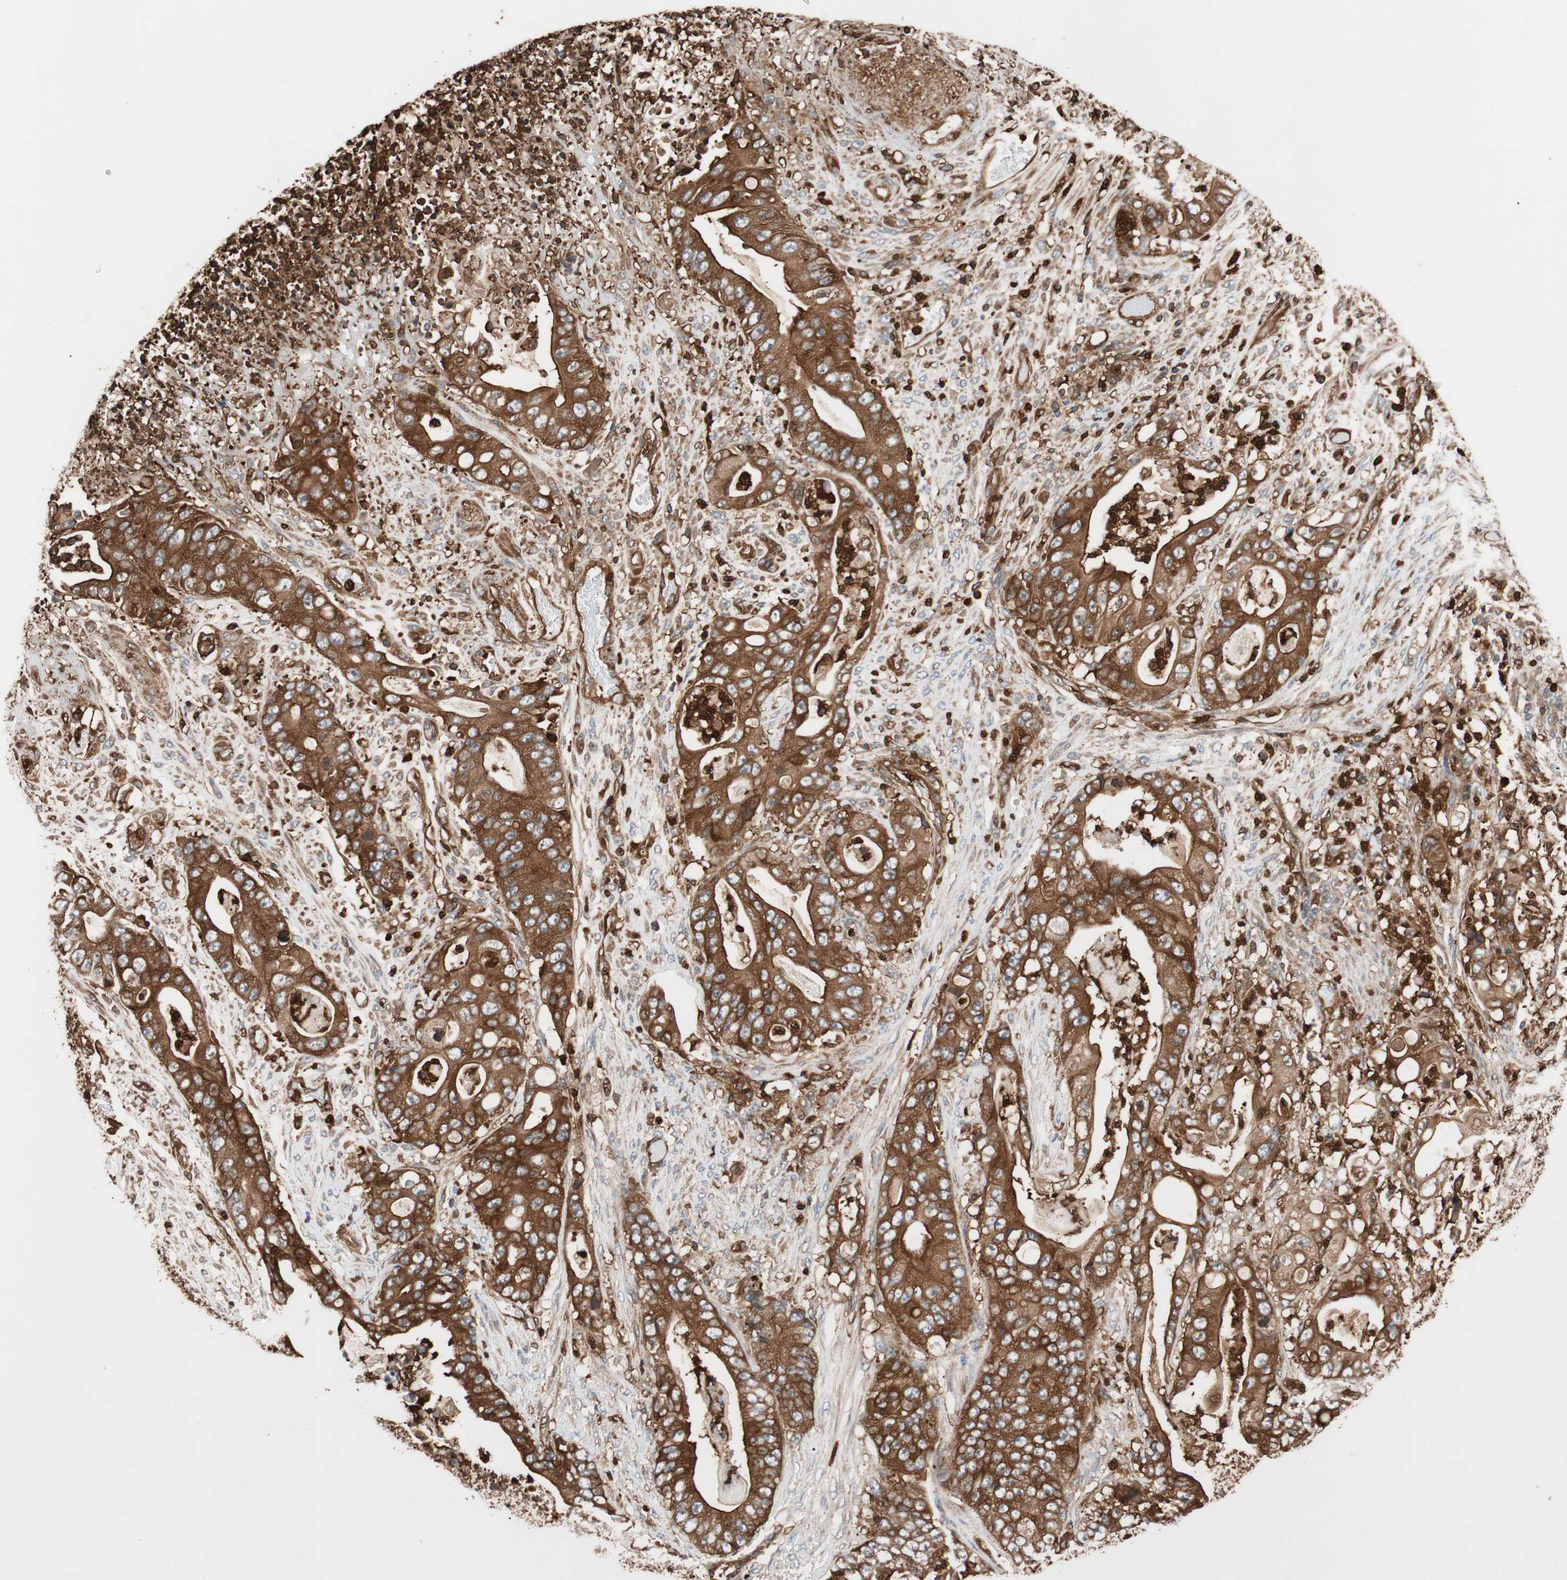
{"staining": {"intensity": "strong", "quantity": "25%-75%", "location": "cytoplasmic/membranous"}, "tissue": "stomach cancer", "cell_type": "Tumor cells", "image_type": "cancer", "snomed": [{"axis": "morphology", "description": "Adenocarcinoma, NOS"}, {"axis": "topography", "description": "Stomach"}], "caption": "The photomicrograph shows immunohistochemical staining of stomach cancer (adenocarcinoma). There is strong cytoplasmic/membranous positivity is seen in approximately 25%-75% of tumor cells.", "gene": "VASP", "patient": {"sex": "female", "age": 73}}